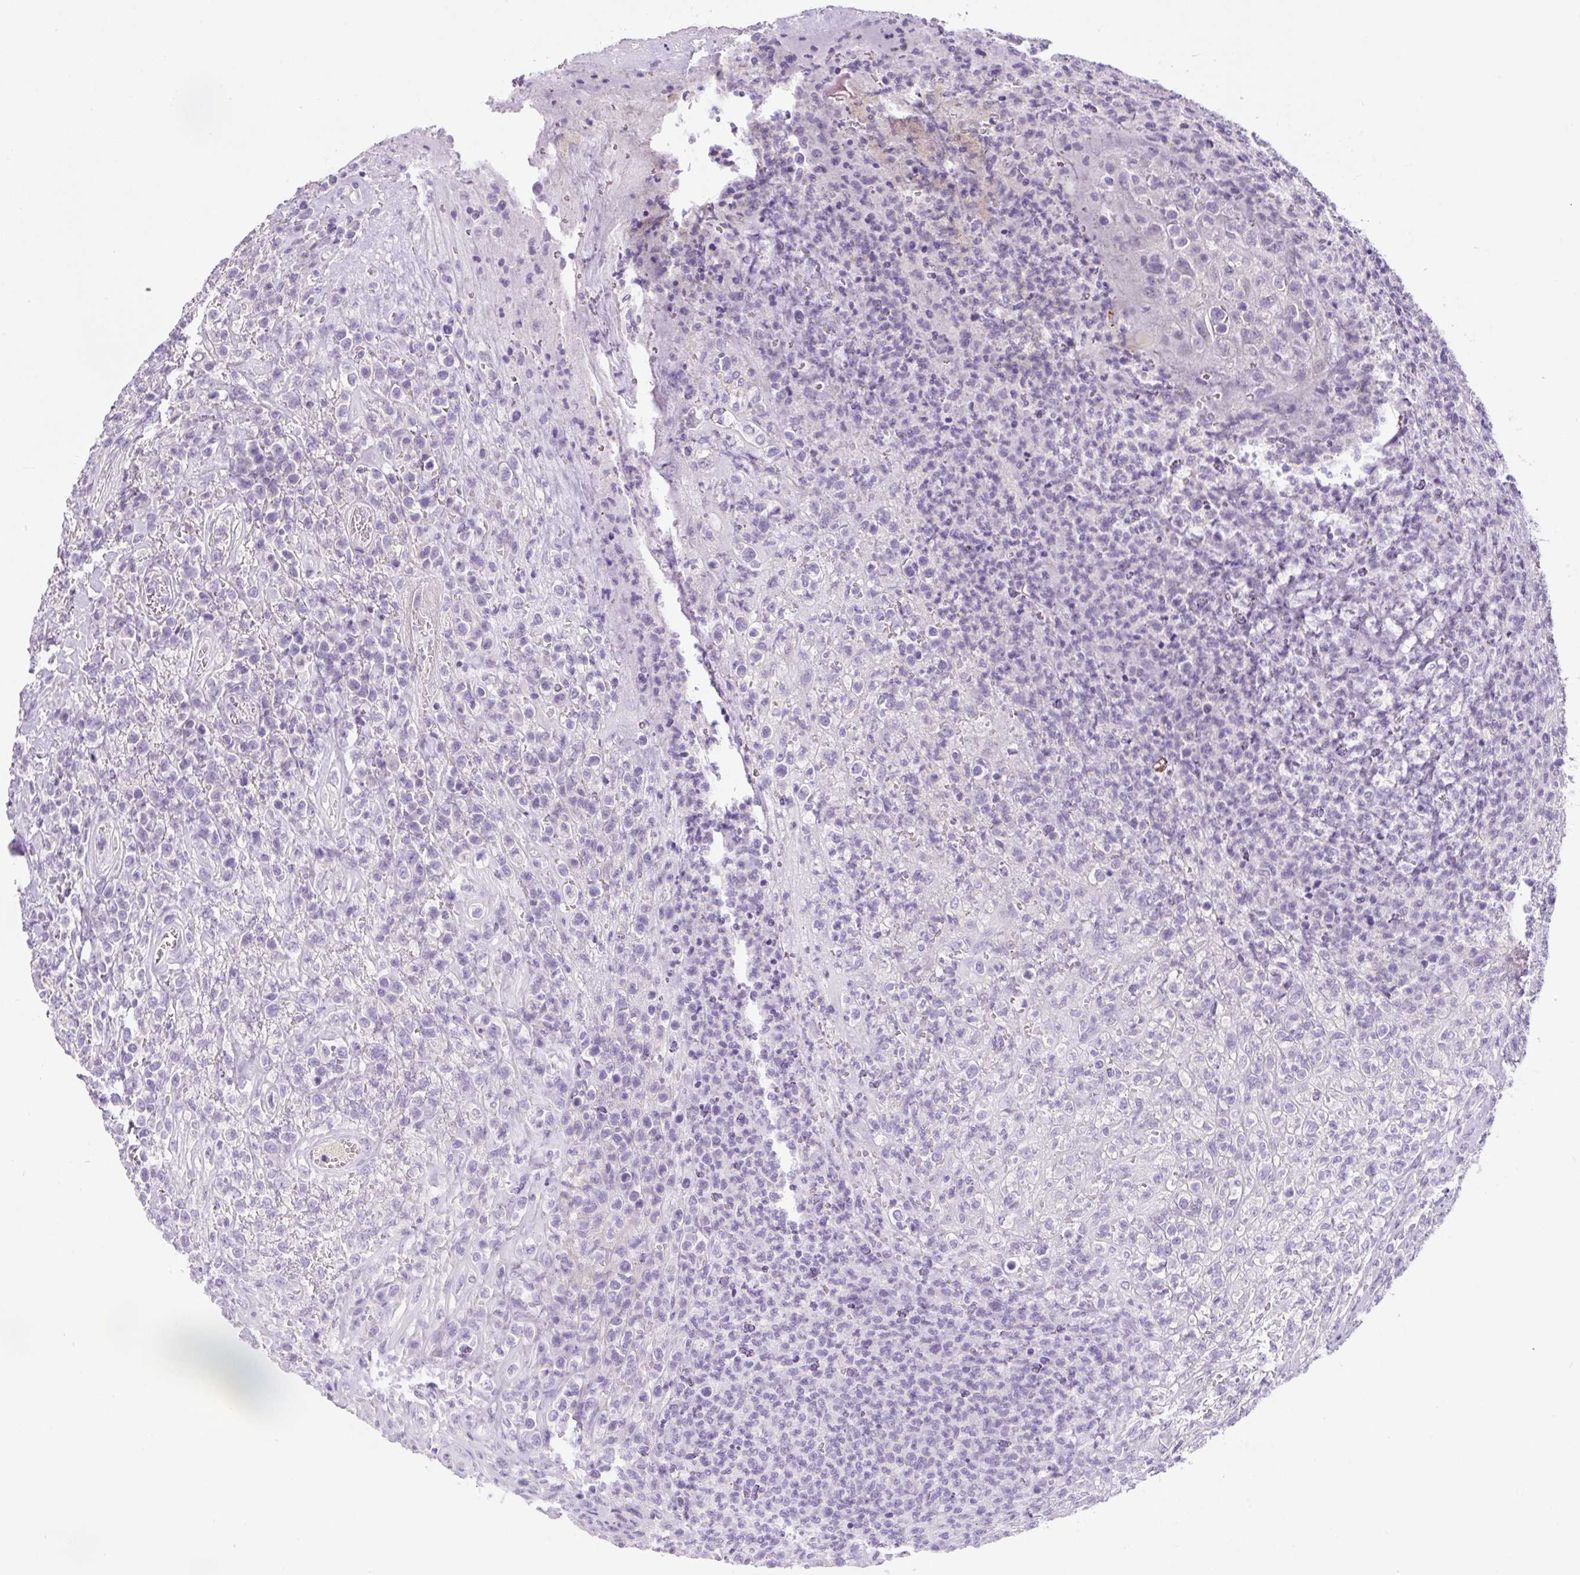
{"staining": {"intensity": "negative", "quantity": "none", "location": "none"}, "tissue": "lymphoma", "cell_type": "Tumor cells", "image_type": "cancer", "snomed": [{"axis": "morphology", "description": "Malignant lymphoma, non-Hodgkin's type, High grade"}, {"axis": "topography", "description": "Soft tissue"}], "caption": "Malignant lymphoma, non-Hodgkin's type (high-grade) was stained to show a protein in brown. There is no significant expression in tumor cells.", "gene": "UBL3", "patient": {"sex": "female", "age": 56}}